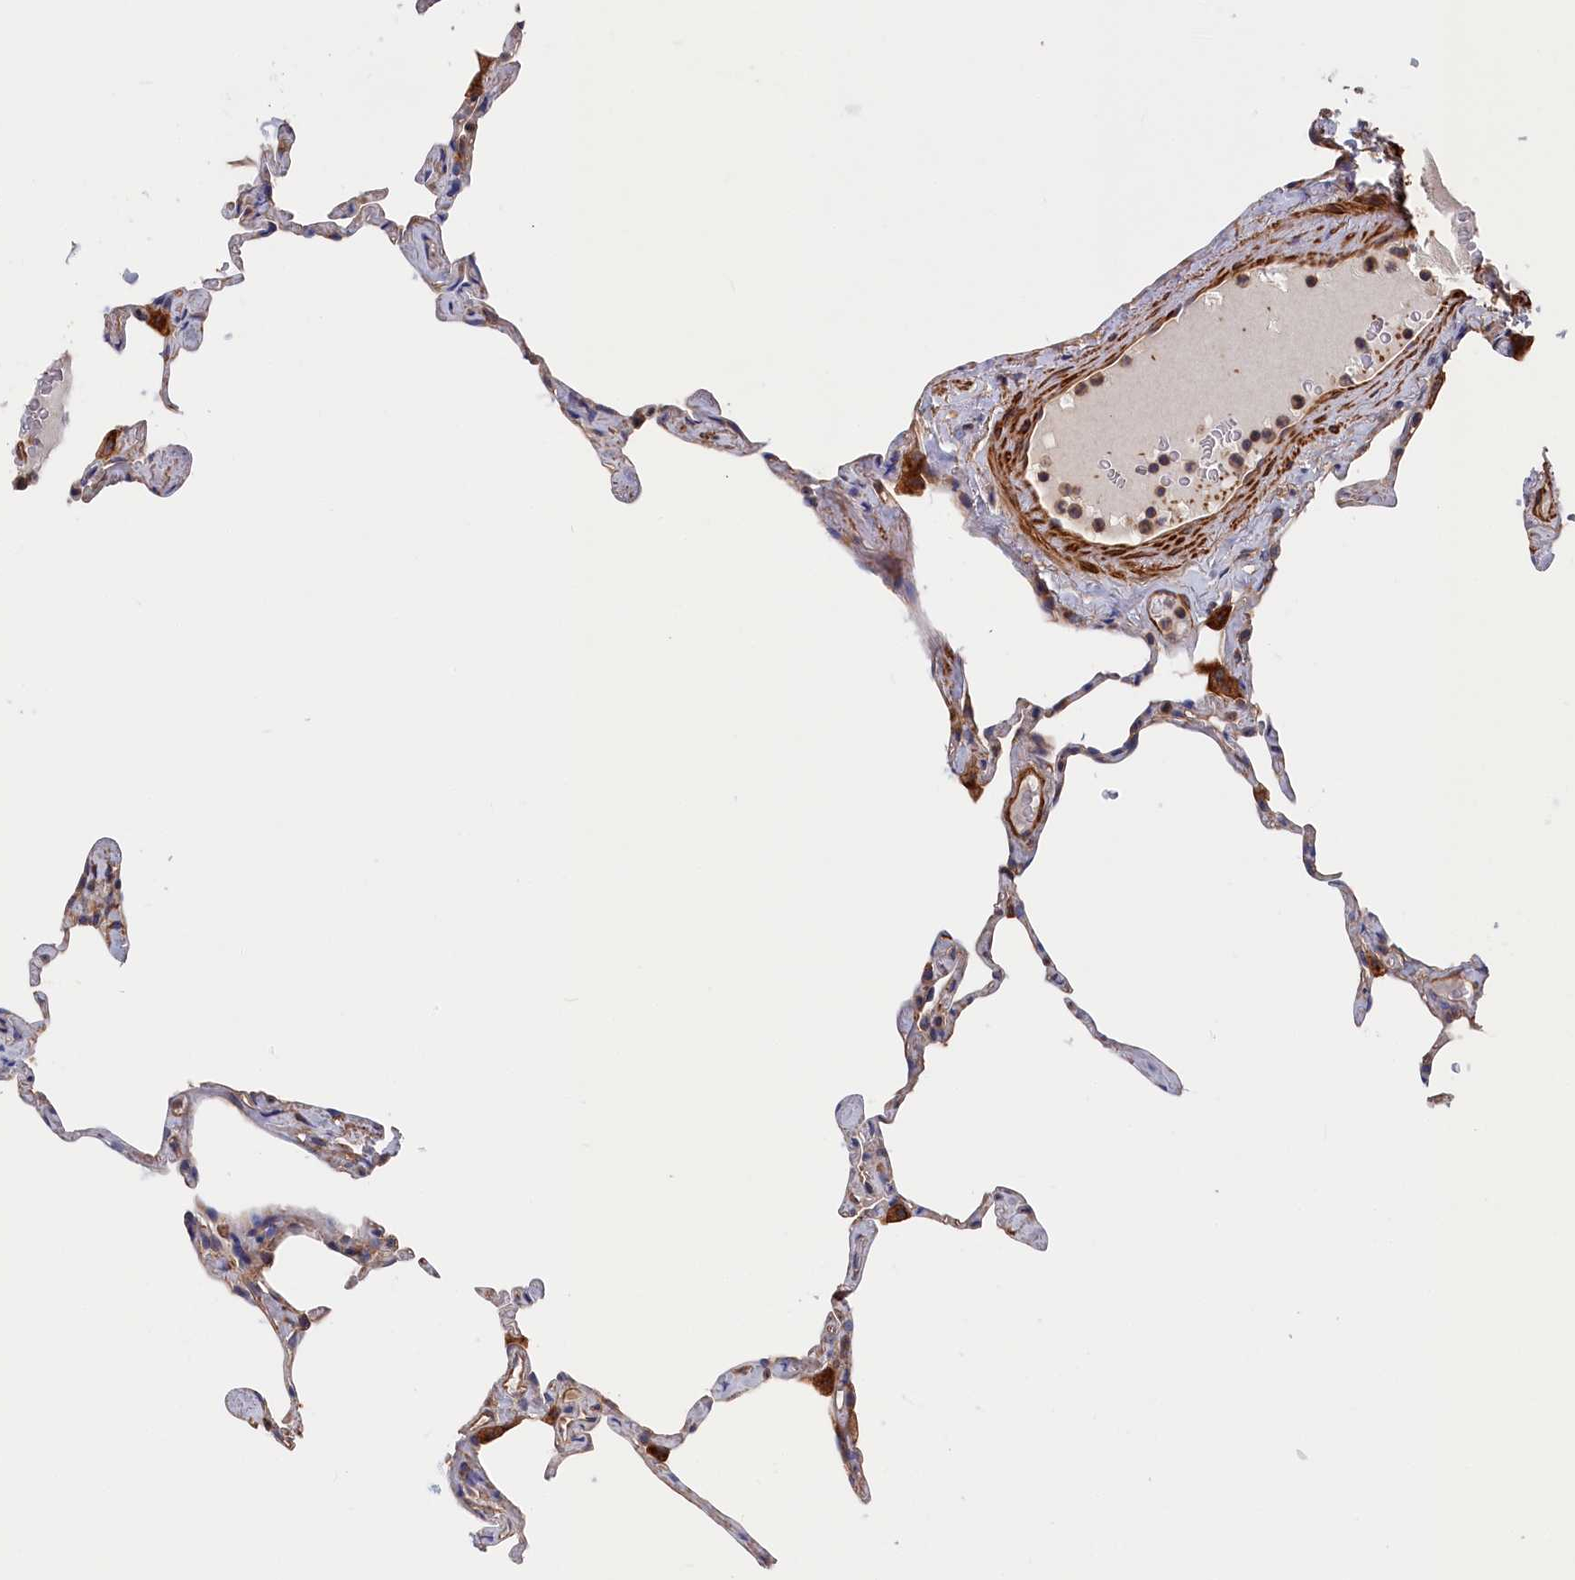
{"staining": {"intensity": "moderate", "quantity": "<25%", "location": "cytoplasmic/membranous"}, "tissue": "lung", "cell_type": "Alveolar cells", "image_type": "normal", "snomed": [{"axis": "morphology", "description": "Normal tissue, NOS"}, {"axis": "topography", "description": "Lung"}], "caption": "Immunohistochemistry (IHC) photomicrograph of benign lung: human lung stained using IHC displays low levels of moderate protein expression localized specifically in the cytoplasmic/membranous of alveolar cells, appearing as a cytoplasmic/membranous brown color.", "gene": "LDHD", "patient": {"sex": "male", "age": 65}}